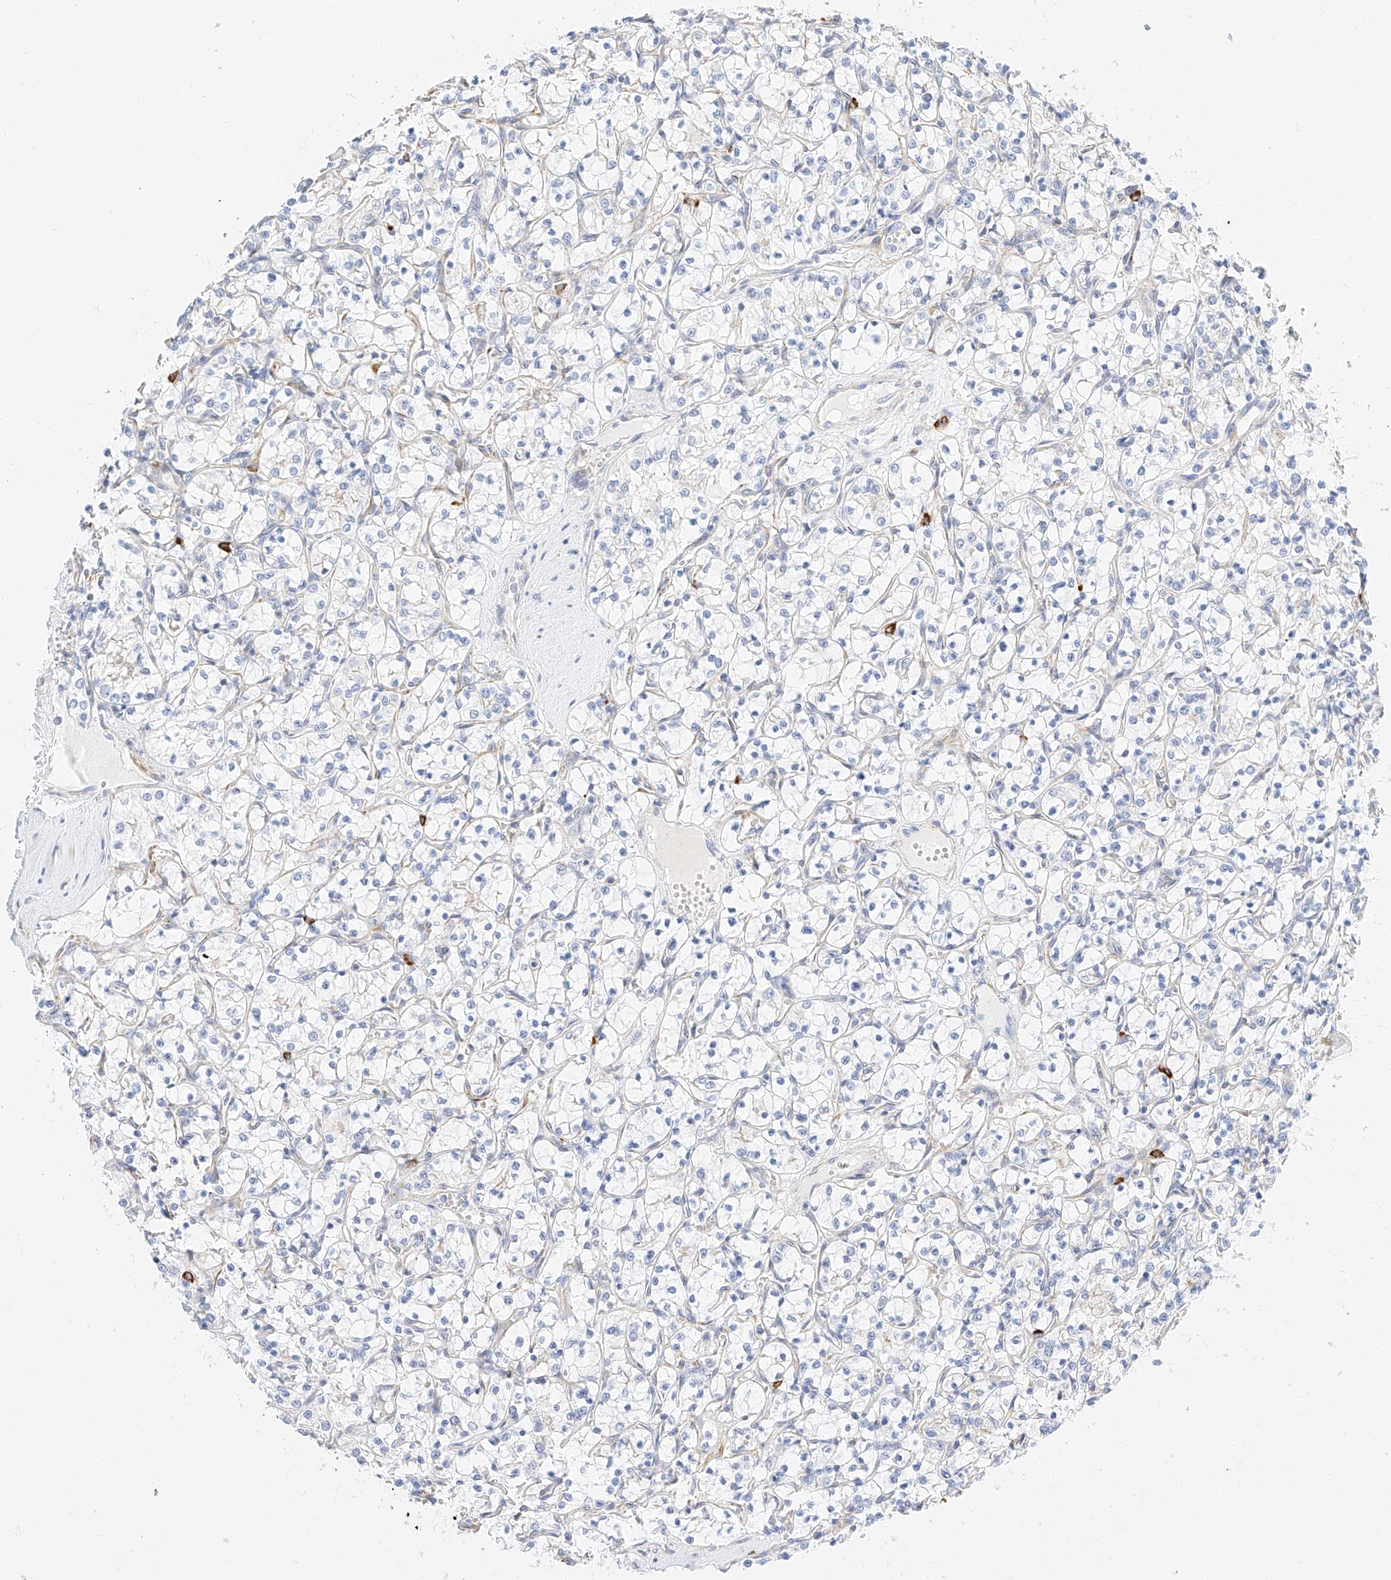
{"staining": {"intensity": "negative", "quantity": "none", "location": "none"}, "tissue": "renal cancer", "cell_type": "Tumor cells", "image_type": "cancer", "snomed": [{"axis": "morphology", "description": "Adenocarcinoma, NOS"}, {"axis": "topography", "description": "Kidney"}], "caption": "Immunohistochemistry (IHC) image of adenocarcinoma (renal) stained for a protein (brown), which exhibits no staining in tumor cells.", "gene": "CDCP2", "patient": {"sex": "female", "age": 69}}